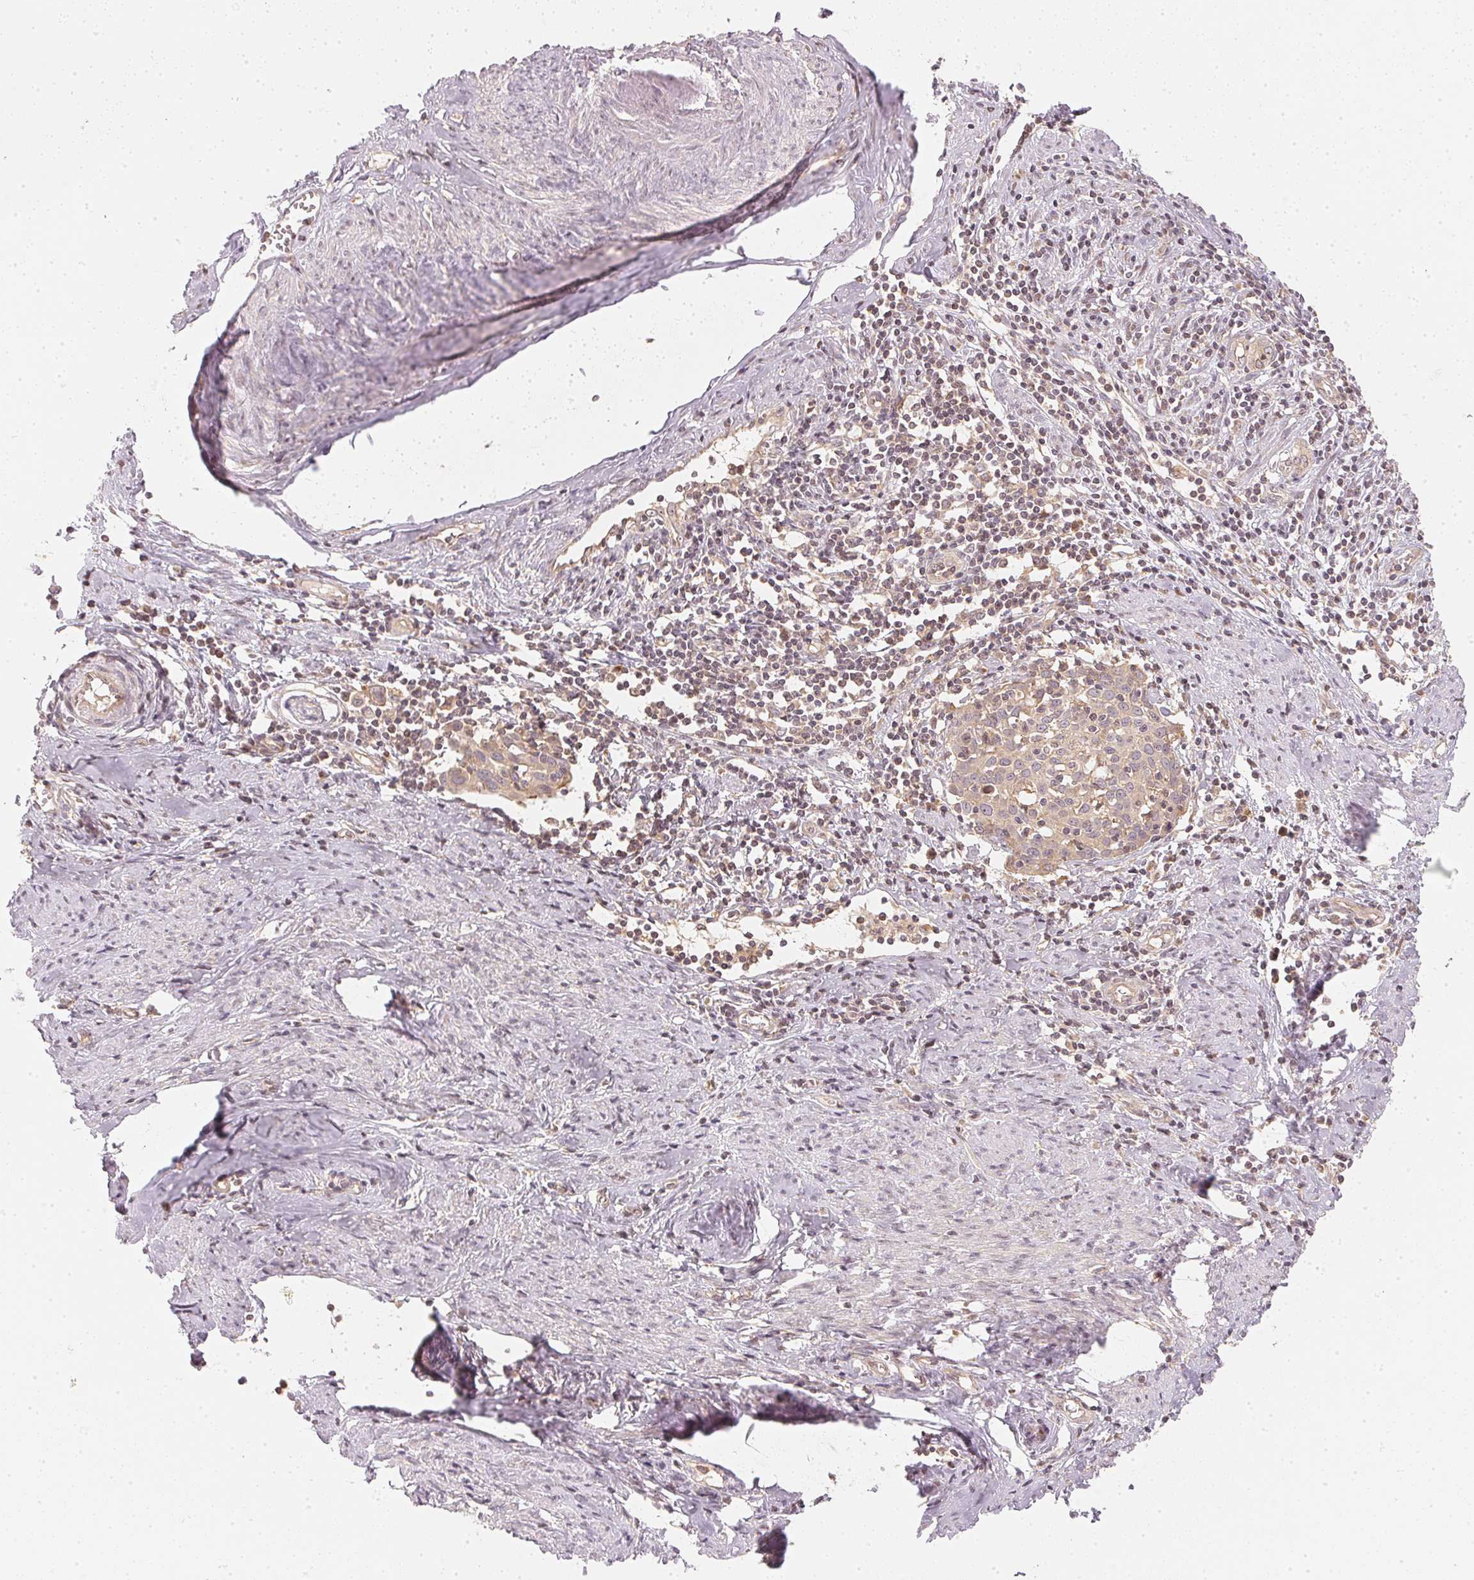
{"staining": {"intensity": "weak", "quantity": ">75%", "location": "cytoplasmic/membranous"}, "tissue": "cervical cancer", "cell_type": "Tumor cells", "image_type": "cancer", "snomed": [{"axis": "morphology", "description": "Squamous cell carcinoma, NOS"}, {"axis": "topography", "description": "Cervix"}], "caption": "Immunohistochemical staining of cervical squamous cell carcinoma exhibits low levels of weak cytoplasmic/membranous protein staining in approximately >75% of tumor cells.", "gene": "WDR54", "patient": {"sex": "female", "age": 62}}